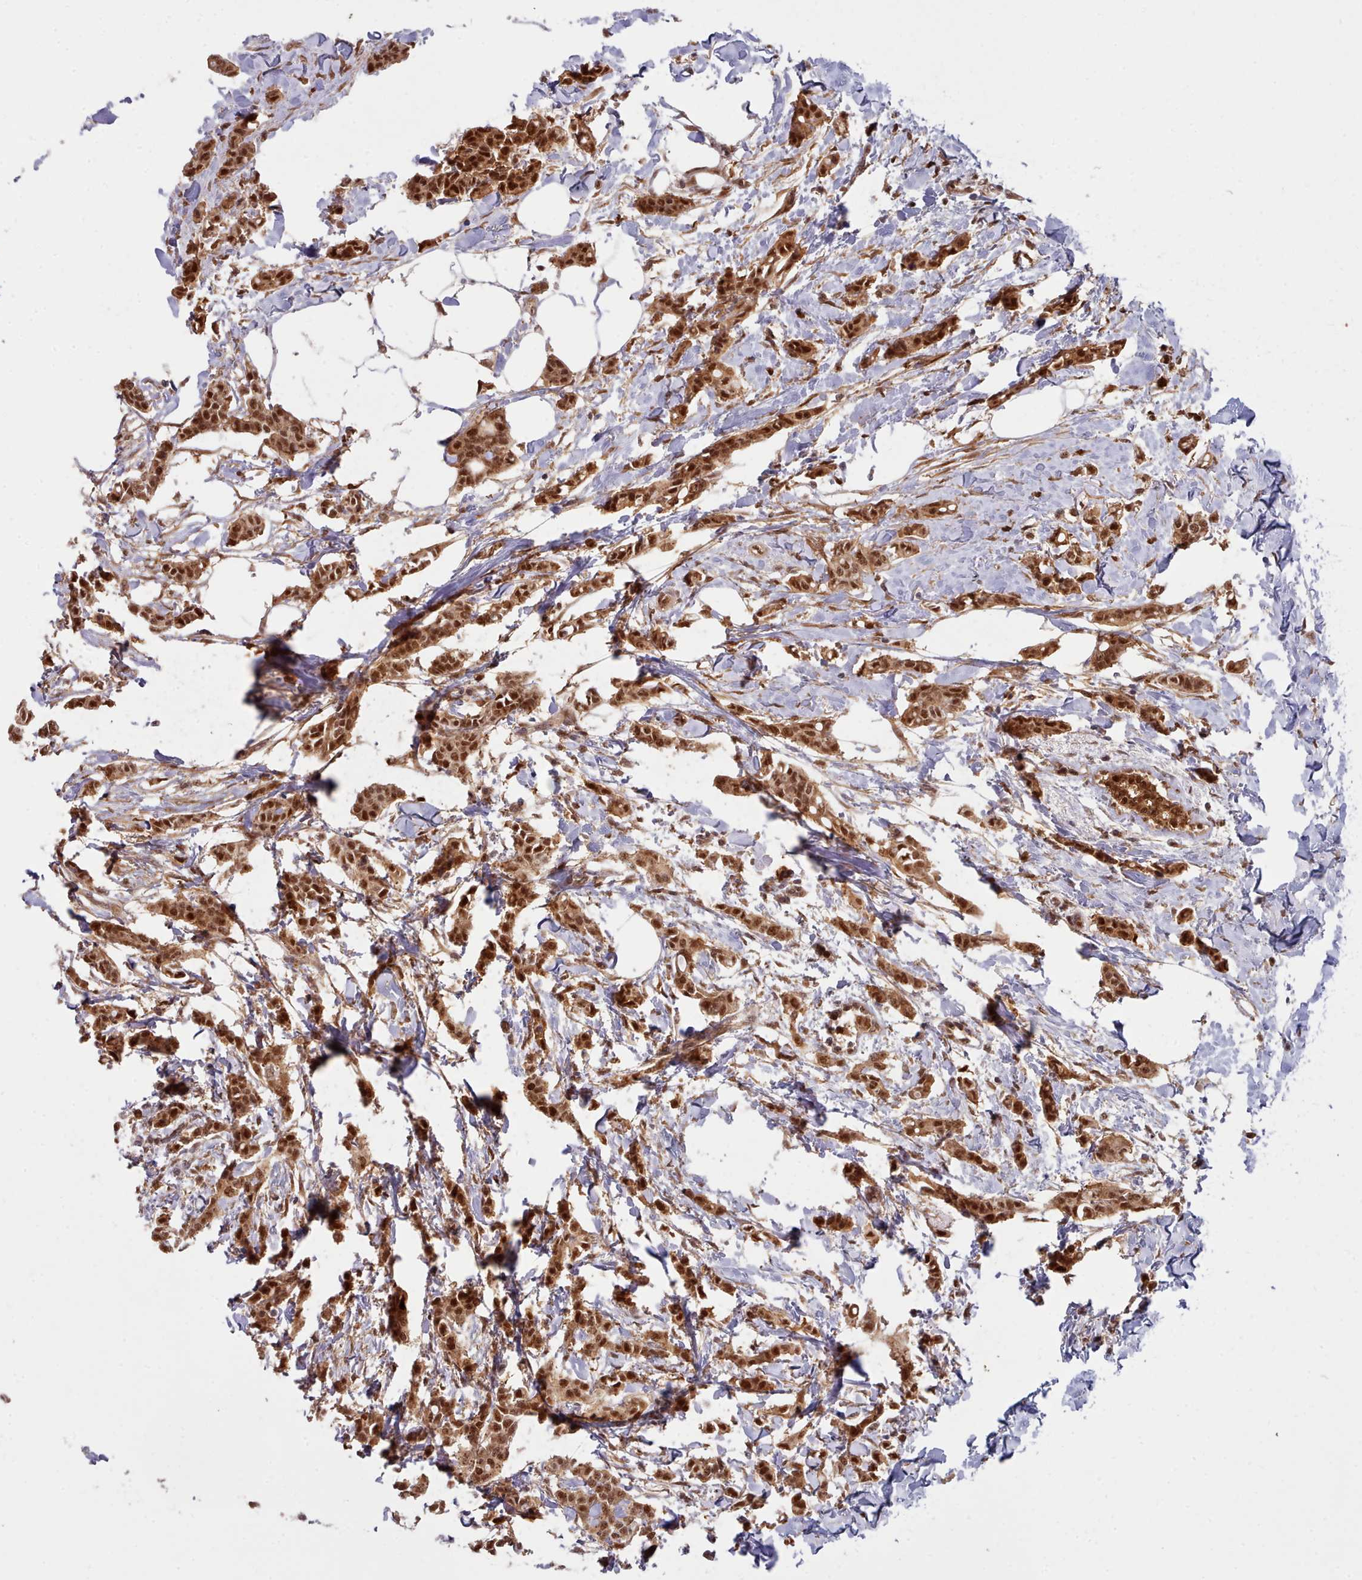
{"staining": {"intensity": "strong", "quantity": ">75%", "location": "cytoplasmic/membranous,nuclear"}, "tissue": "breast cancer", "cell_type": "Tumor cells", "image_type": "cancer", "snomed": [{"axis": "morphology", "description": "Duct carcinoma"}, {"axis": "topography", "description": "Breast"}], "caption": "Brown immunohistochemical staining in invasive ductal carcinoma (breast) exhibits strong cytoplasmic/membranous and nuclear staining in about >75% of tumor cells.", "gene": "CES3", "patient": {"sex": "female", "age": 41}}